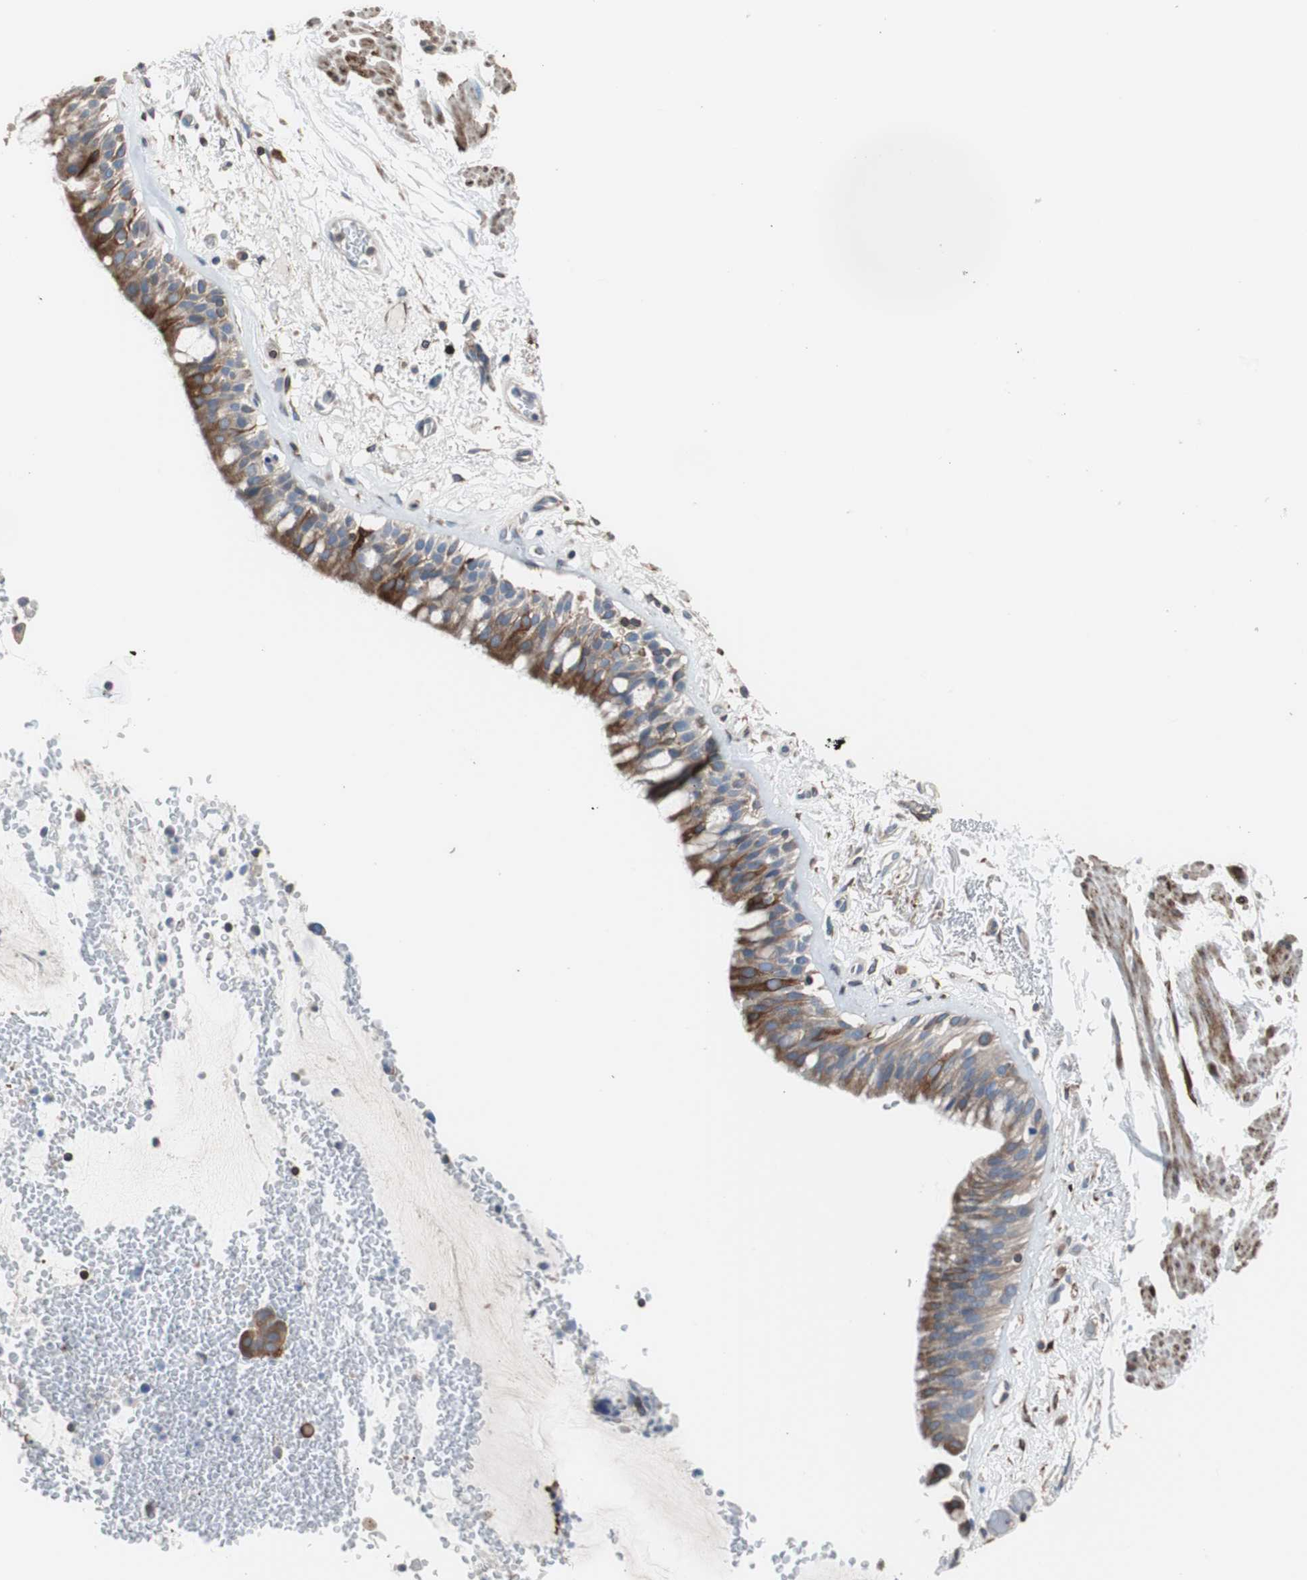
{"staining": {"intensity": "moderate", "quantity": ">75%", "location": "cytoplasmic/membranous"}, "tissue": "bronchus", "cell_type": "Respiratory epithelial cells", "image_type": "normal", "snomed": [{"axis": "morphology", "description": "Normal tissue, NOS"}, {"axis": "topography", "description": "Bronchus"}], "caption": "Brown immunohistochemical staining in normal bronchus shows moderate cytoplasmic/membranous positivity in about >75% of respiratory epithelial cells. (DAB (3,3'-diaminobenzidine) IHC with brightfield microscopy, high magnification).", "gene": "PBXIP1", "patient": {"sex": "male", "age": 66}}